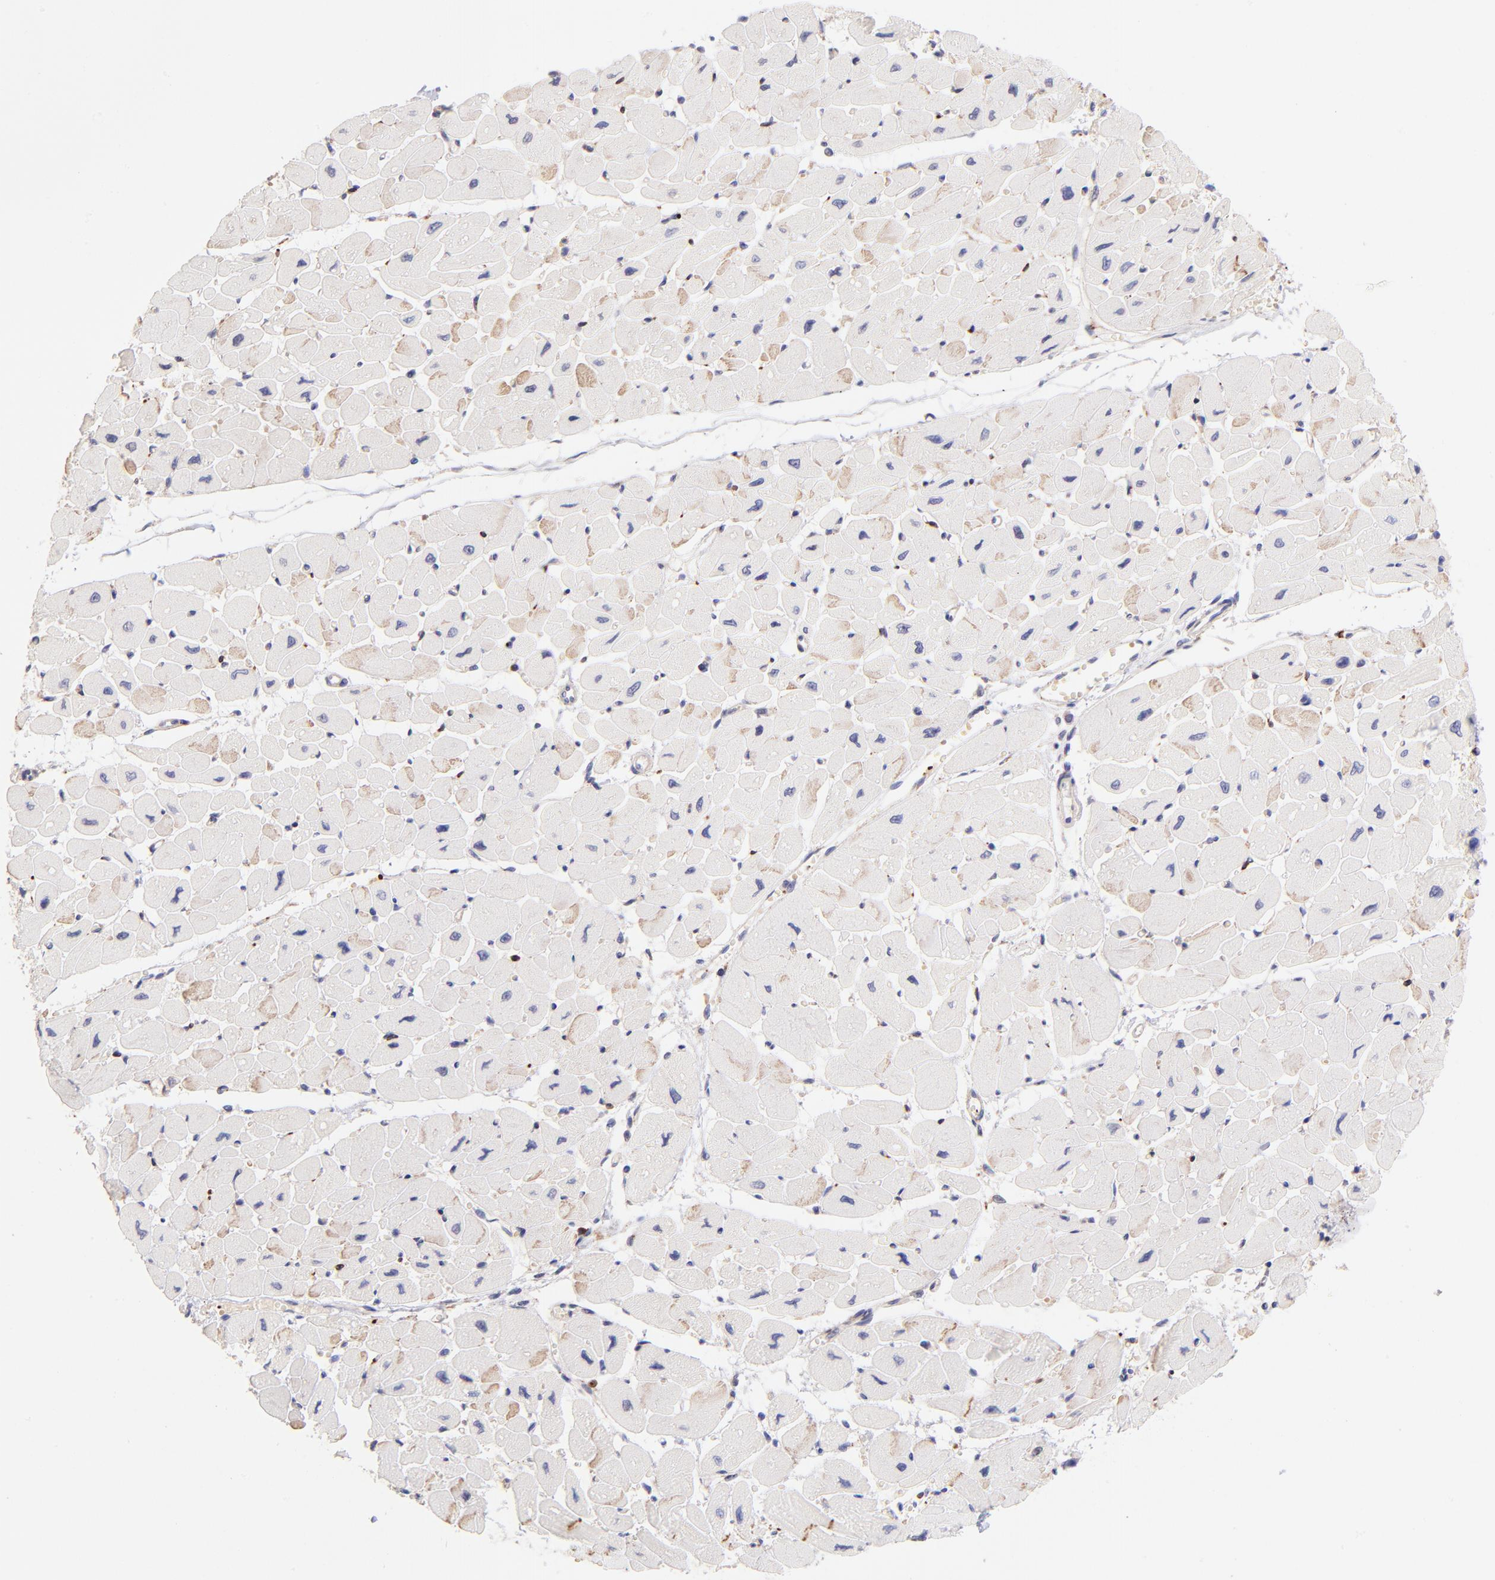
{"staining": {"intensity": "weak", "quantity": "<25%", "location": "cytoplasmic/membranous"}, "tissue": "heart muscle", "cell_type": "Cardiomyocytes", "image_type": "normal", "snomed": [{"axis": "morphology", "description": "Normal tissue, NOS"}, {"axis": "topography", "description": "Heart"}], "caption": "DAB (3,3'-diaminobenzidine) immunohistochemical staining of unremarkable heart muscle reveals no significant expression in cardiomyocytes. (DAB (3,3'-diaminobenzidine) immunohistochemistry (IHC) visualized using brightfield microscopy, high magnification).", "gene": "SPARC", "patient": {"sex": "female", "age": 54}}